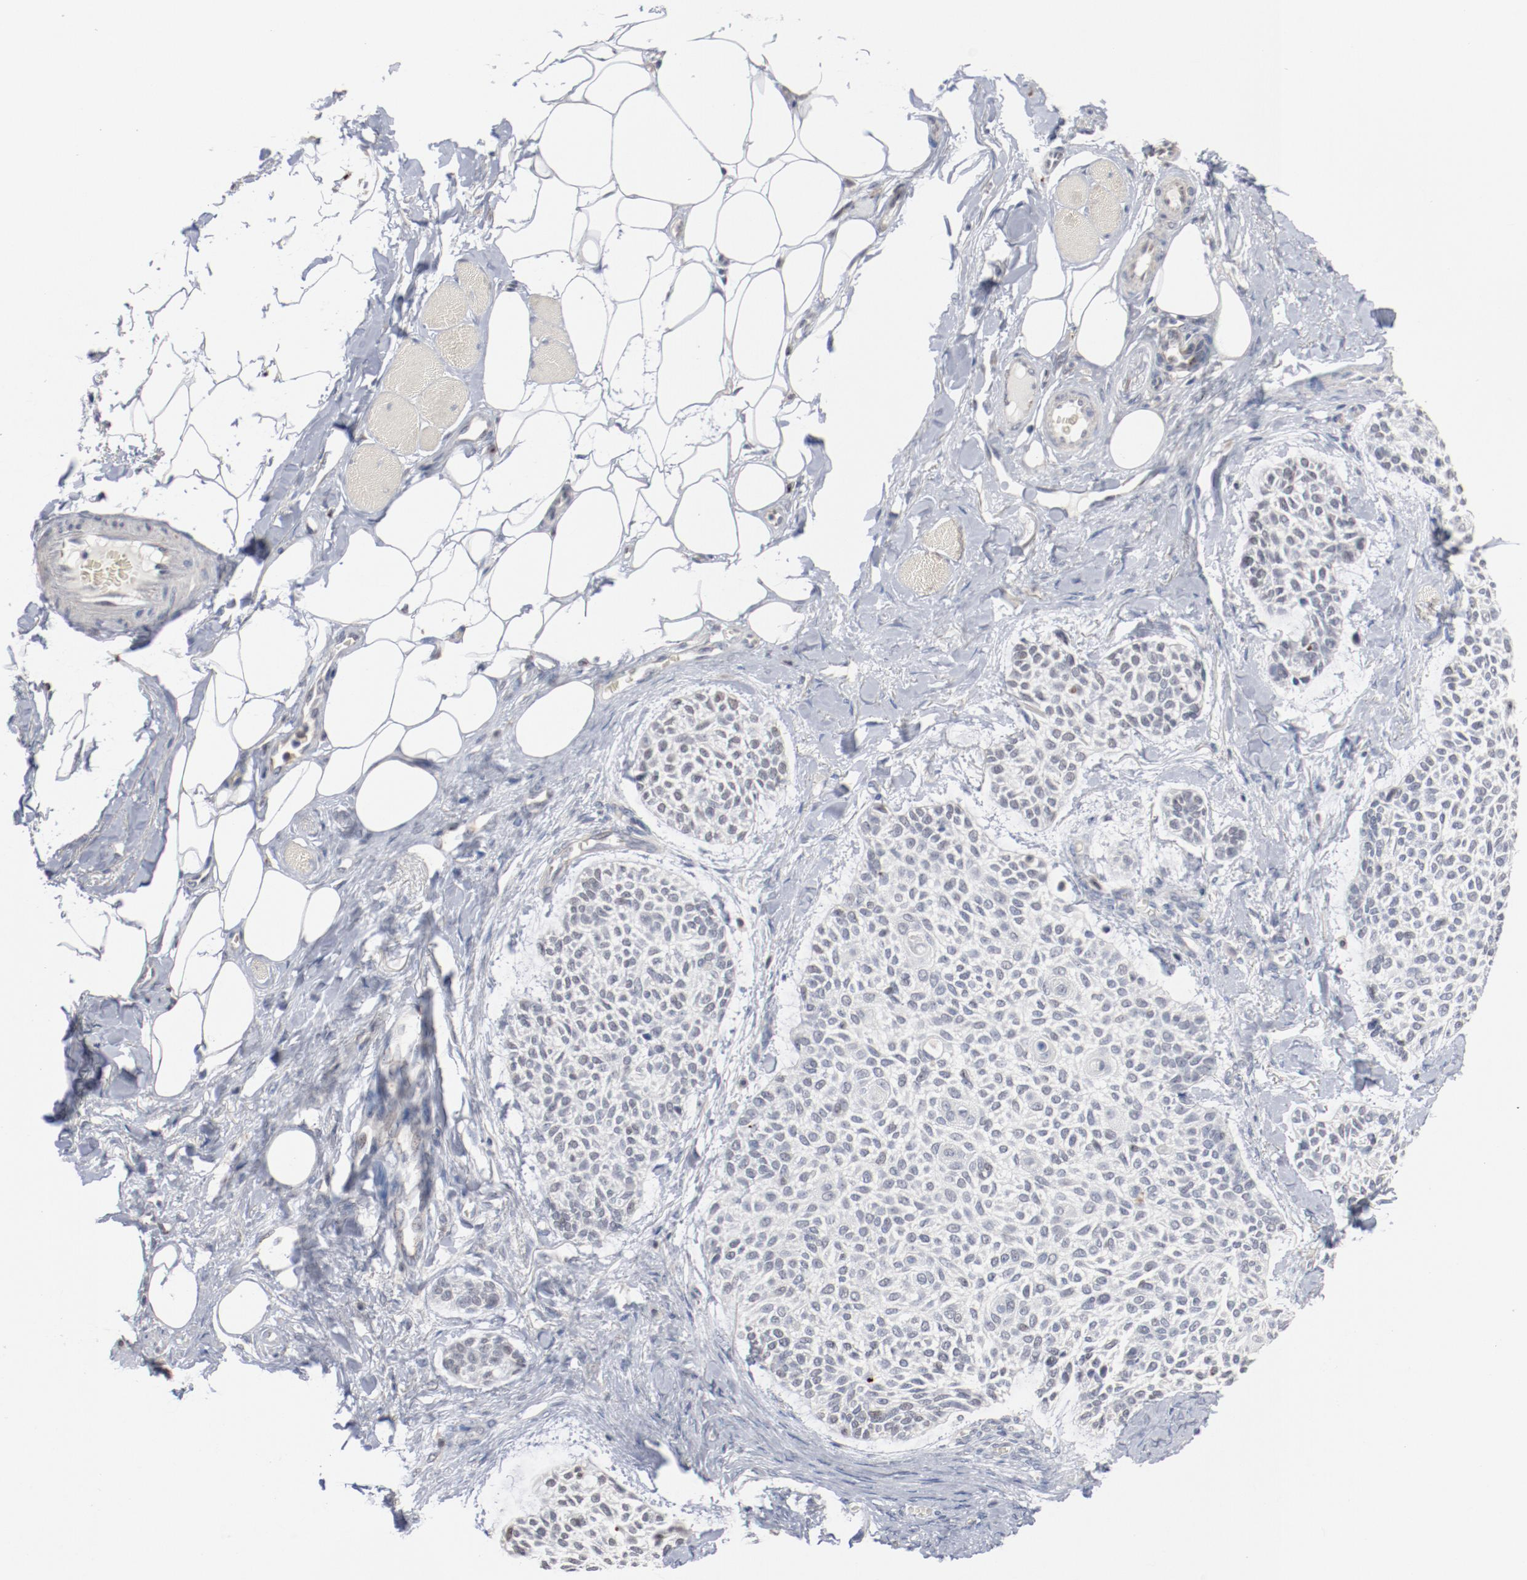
{"staining": {"intensity": "negative", "quantity": "none", "location": "none"}, "tissue": "skin cancer", "cell_type": "Tumor cells", "image_type": "cancer", "snomed": [{"axis": "morphology", "description": "Normal tissue, NOS"}, {"axis": "morphology", "description": "Basal cell carcinoma"}, {"axis": "topography", "description": "Skin"}], "caption": "Immunohistochemical staining of human skin basal cell carcinoma demonstrates no significant expression in tumor cells.", "gene": "ERICH1", "patient": {"sex": "female", "age": 70}}